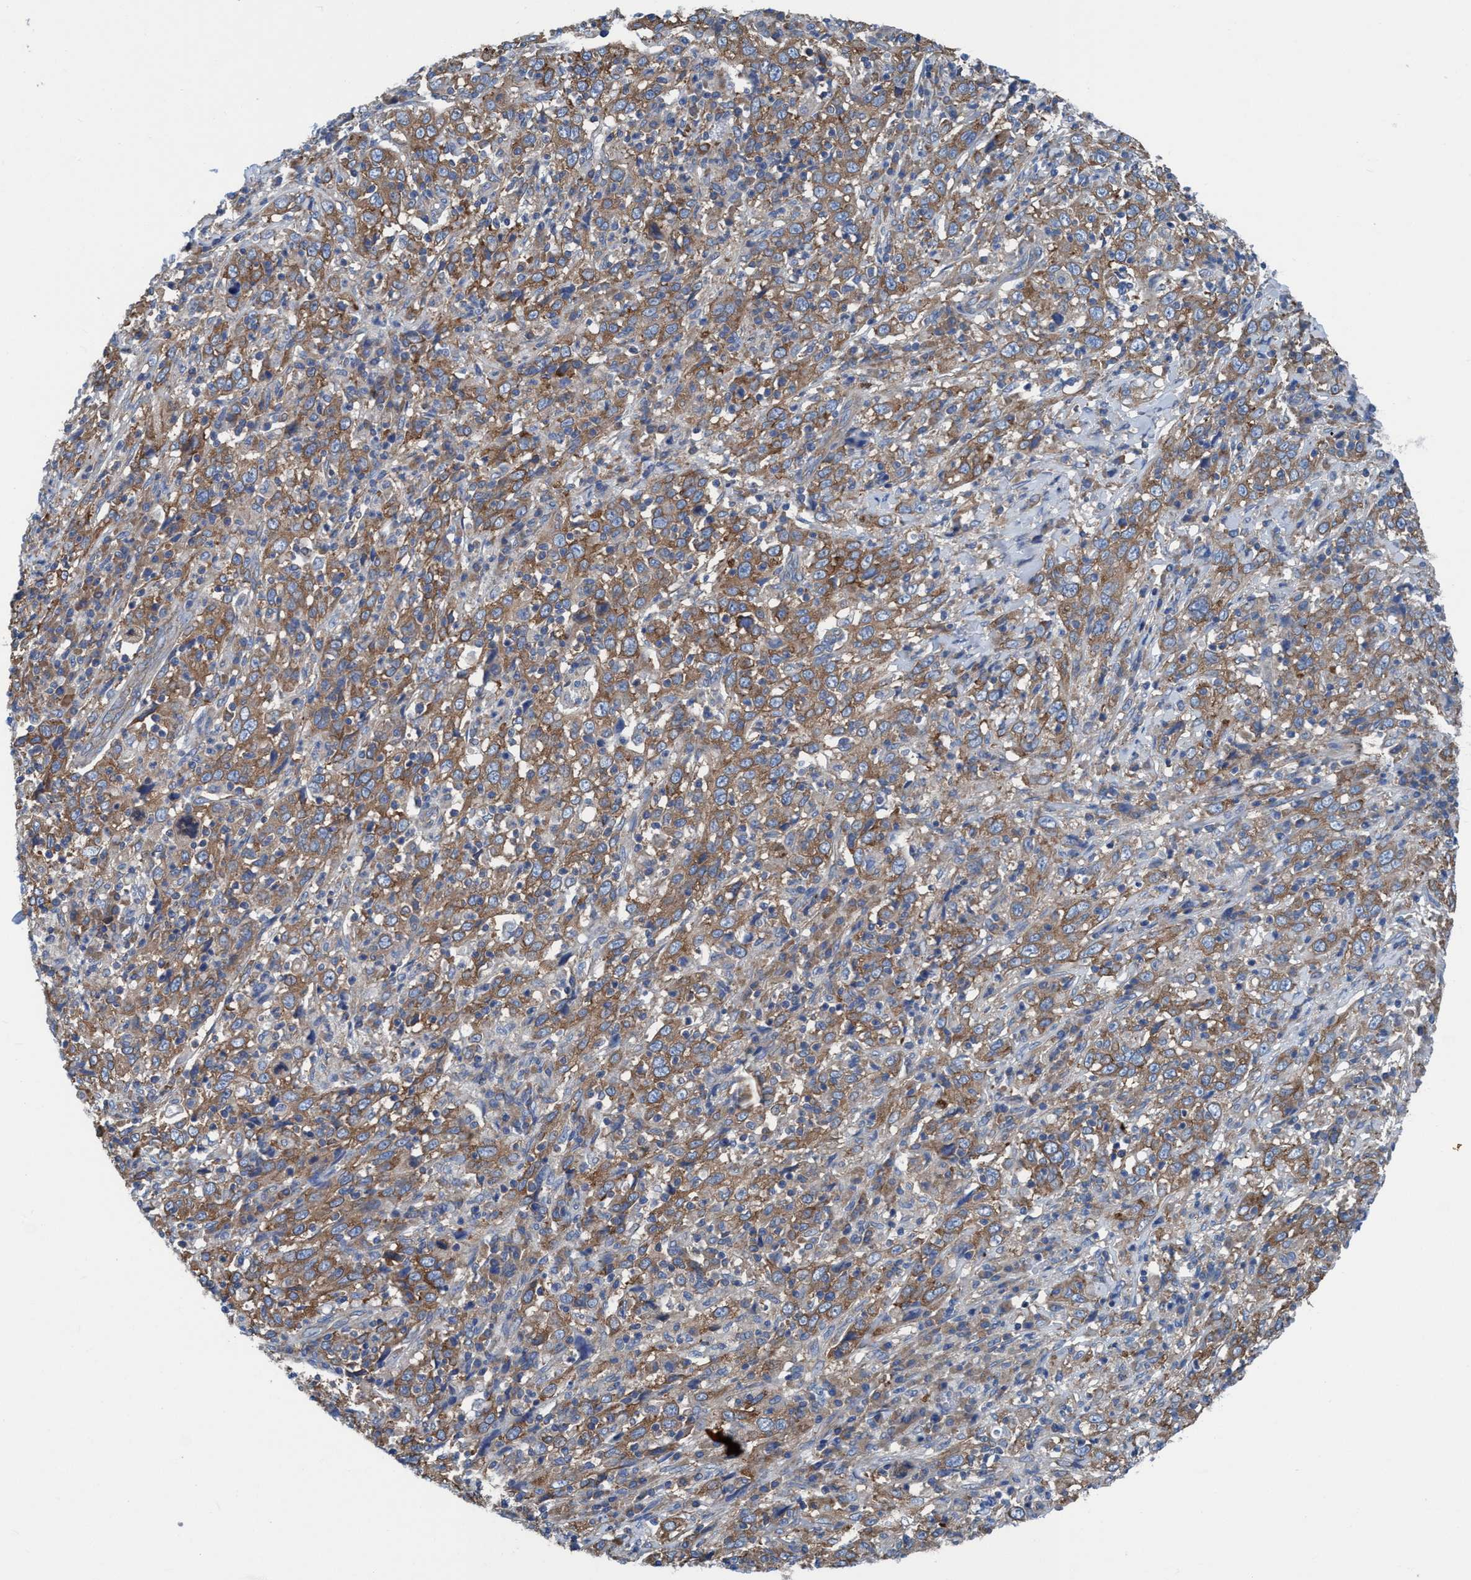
{"staining": {"intensity": "moderate", "quantity": ">75%", "location": "cytoplasmic/membranous"}, "tissue": "cervical cancer", "cell_type": "Tumor cells", "image_type": "cancer", "snomed": [{"axis": "morphology", "description": "Squamous cell carcinoma, NOS"}, {"axis": "topography", "description": "Cervix"}], "caption": "The image displays immunohistochemical staining of cervical cancer (squamous cell carcinoma). There is moderate cytoplasmic/membranous positivity is present in about >75% of tumor cells. The staining was performed using DAB (3,3'-diaminobenzidine), with brown indicating positive protein expression. Nuclei are stained blue with hematoxylin.", "gene": "NMT1", "patient": {"sex": "female", "age": 46}}